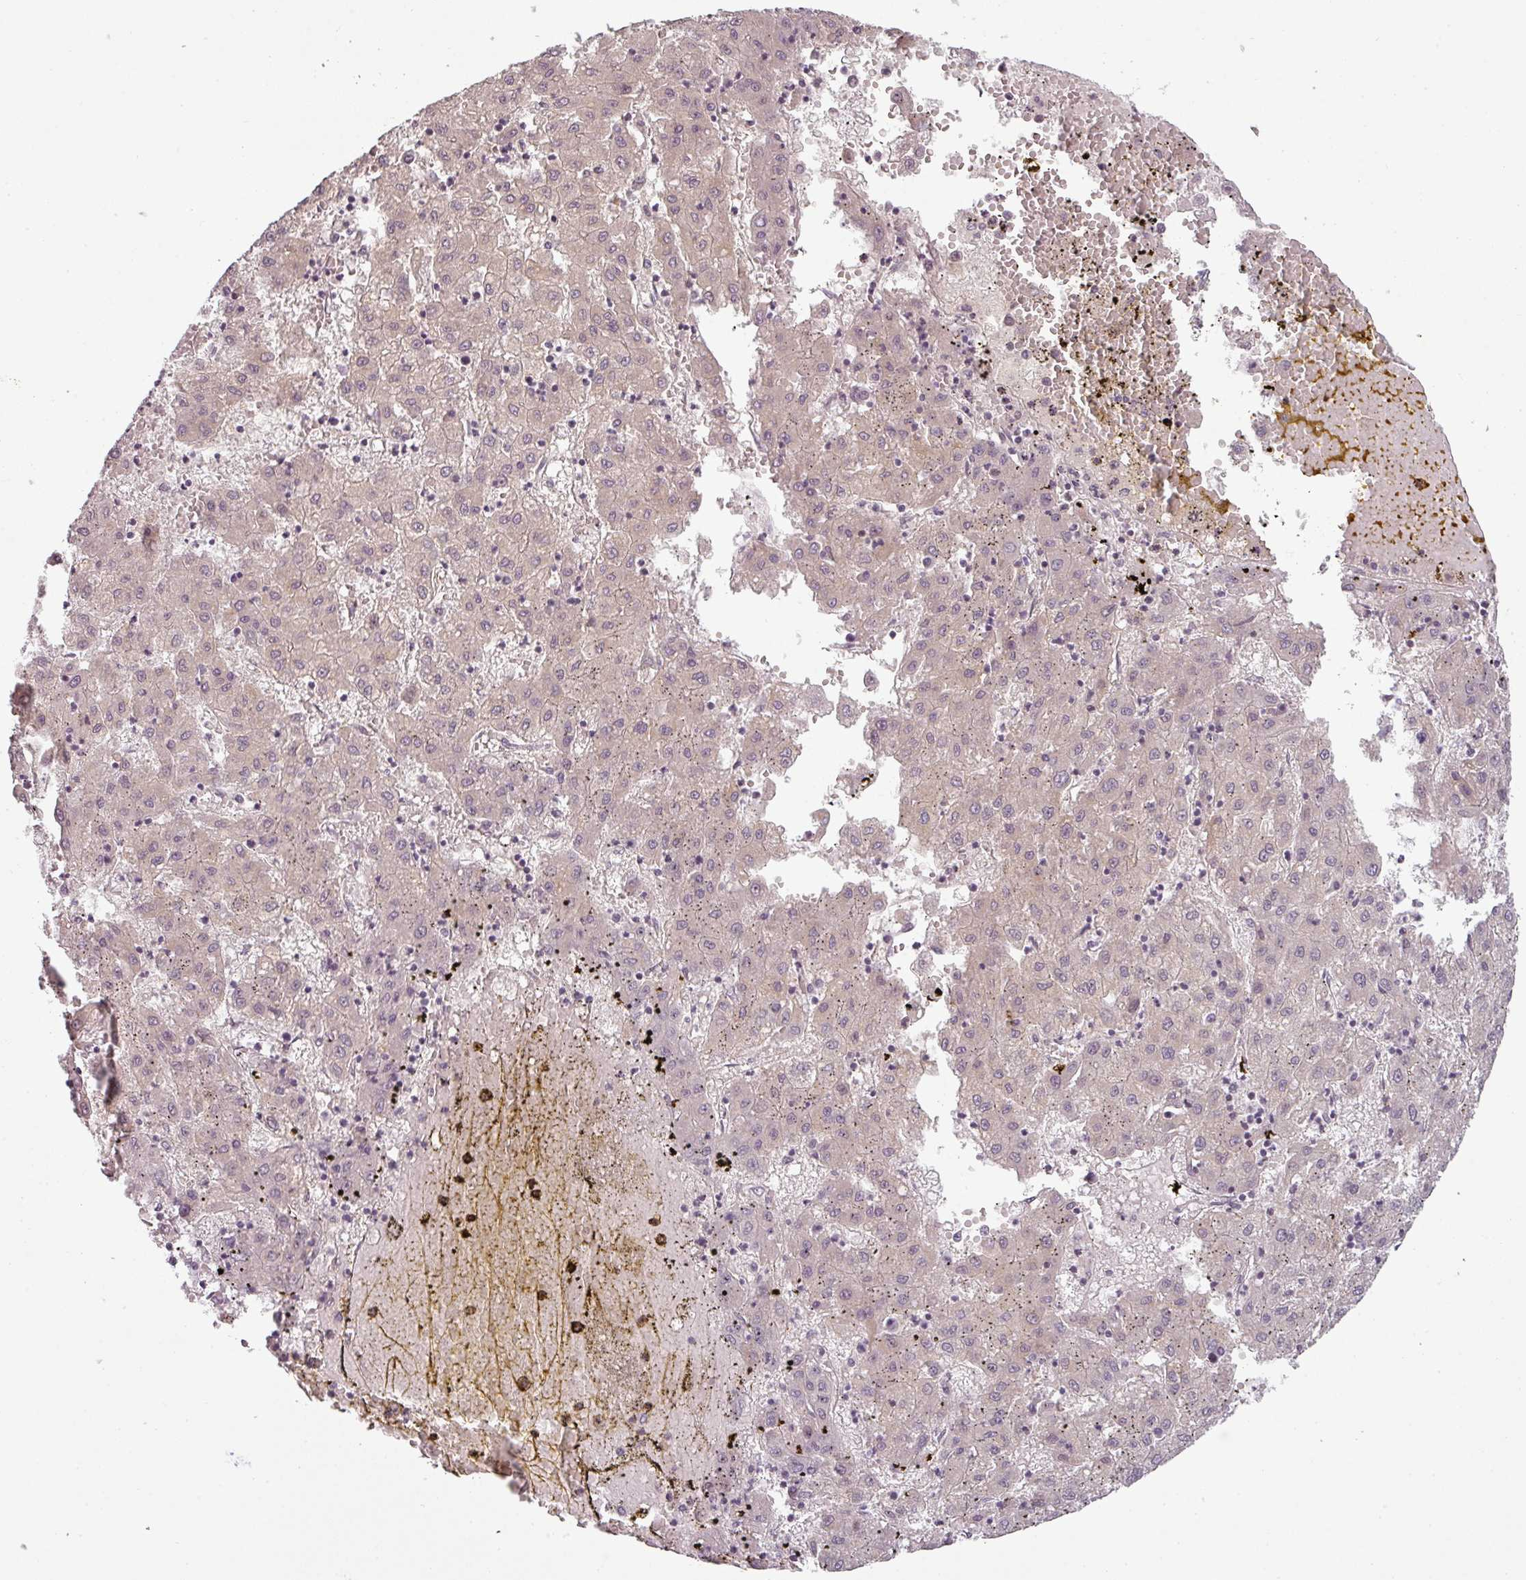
{"staining": {"intensity": "negative", "quantity": "none", "location": "none"}, "tissue": "liver cancer", "cell_type": "Tumor cells", "image_type": "cancer", "snomed": [{"axis": "morphology", "description": "Carcinoma, Hepatocellular, NOS"}, {"axis": "topography", "description": "Liver"}], "caption": "Tumor cells are negative for protein expression in human liver cancer (hepatocellular carcinoma). (Immunohistochemistry (ihc), brightfield microscopy, high magnification).", "gene": "SLC16A9", "patient": {"sex": "male", "age": 72}}